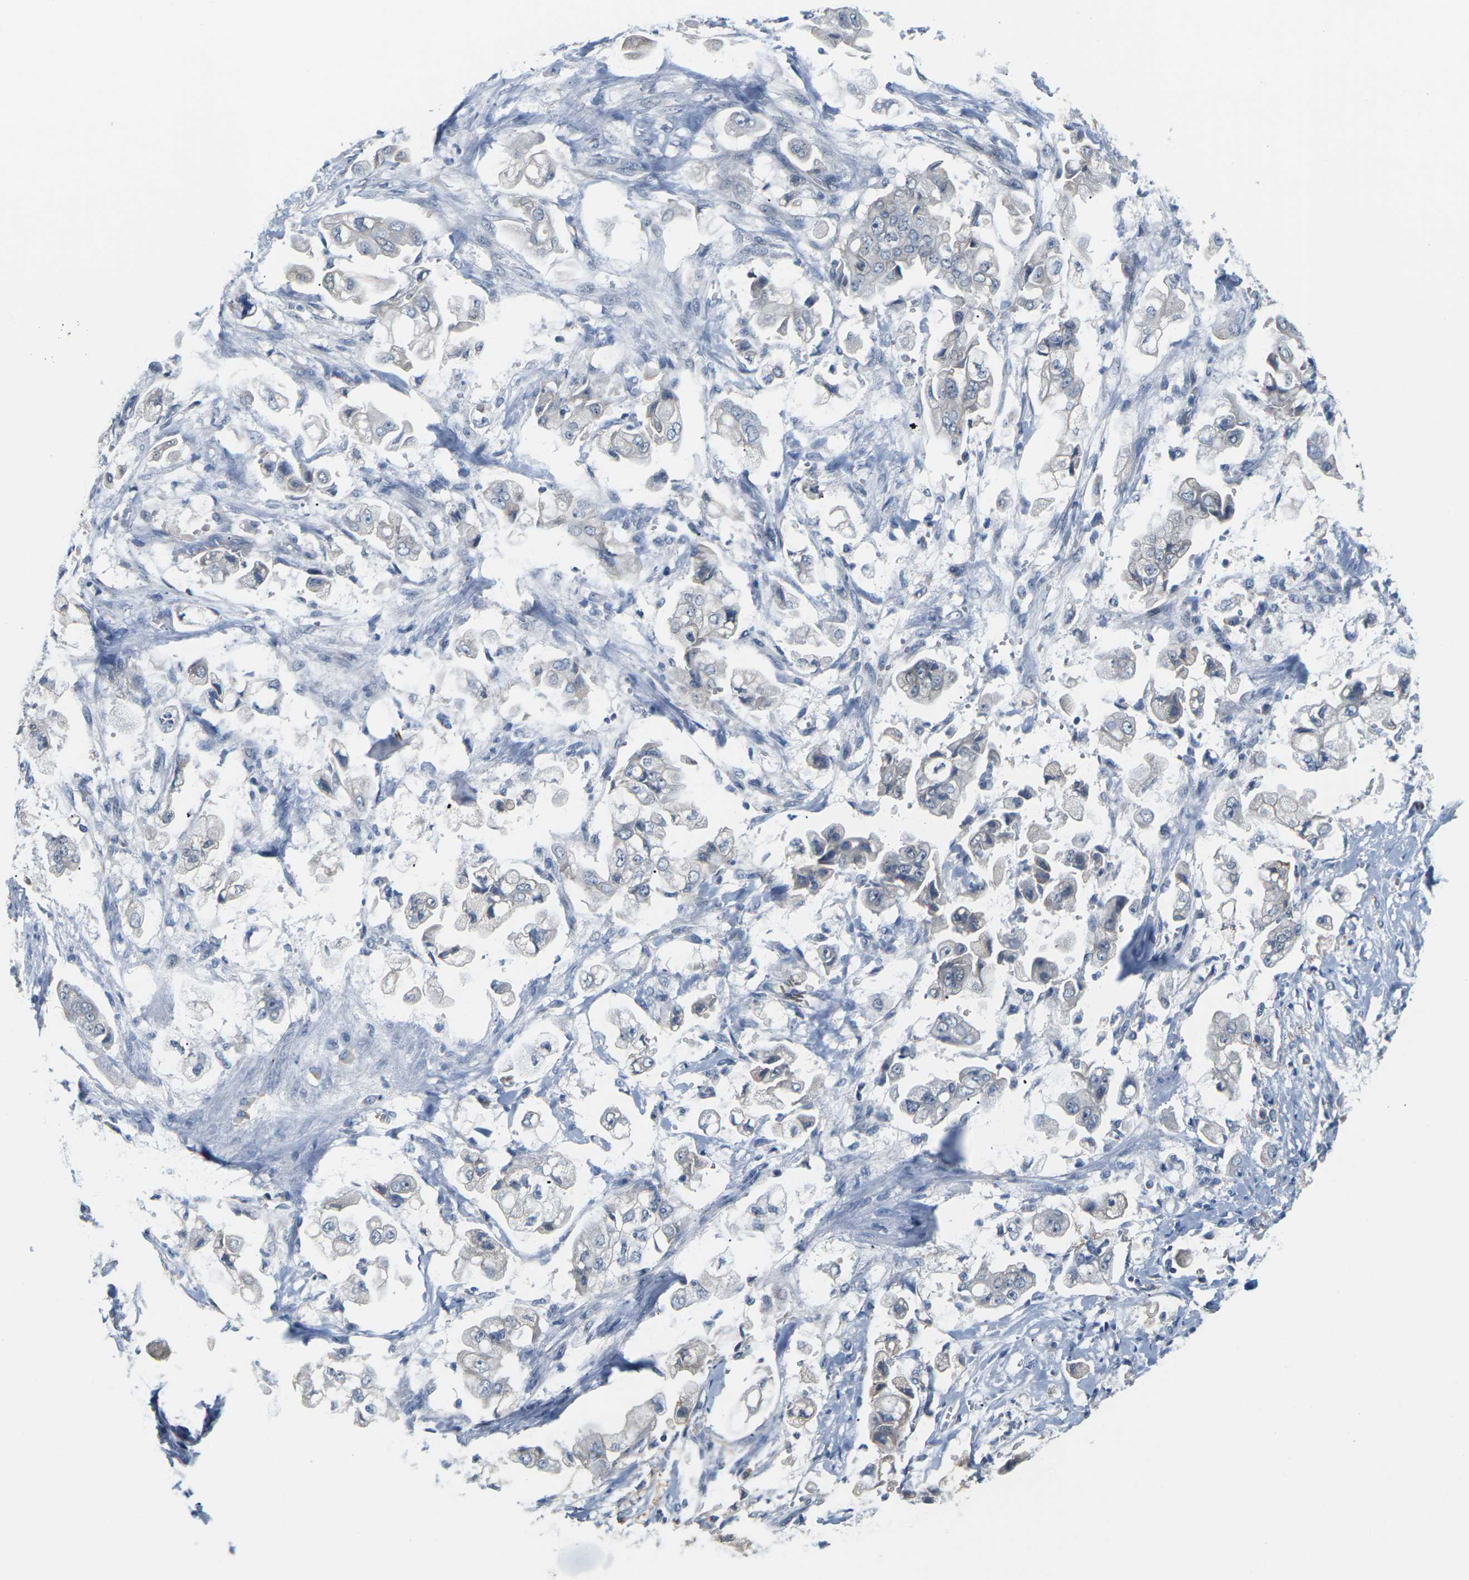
{"staining": {"intensity": "negative", "quantity": "none", "location": "none"}, "tissue": "stomach cancer", "cell_type": "Tumor cells", "image_type": "cancer", "snomed": [{"axis": "morphology", "description": "Adenocarcinoma, NOS"}, {"axis": "topography", "description": "Stomach"}], "caption": "IHC micrograph of stomach cancer (adenocarcinoma) stained for a protein (brown), which displays no positivity in tumor cells. The staining is performed using DAB brown chromogen with nuclei counter-stained in using hematoxylin.", "gene": "PKP2", "patient": {"sex": "male", "age": 62}}